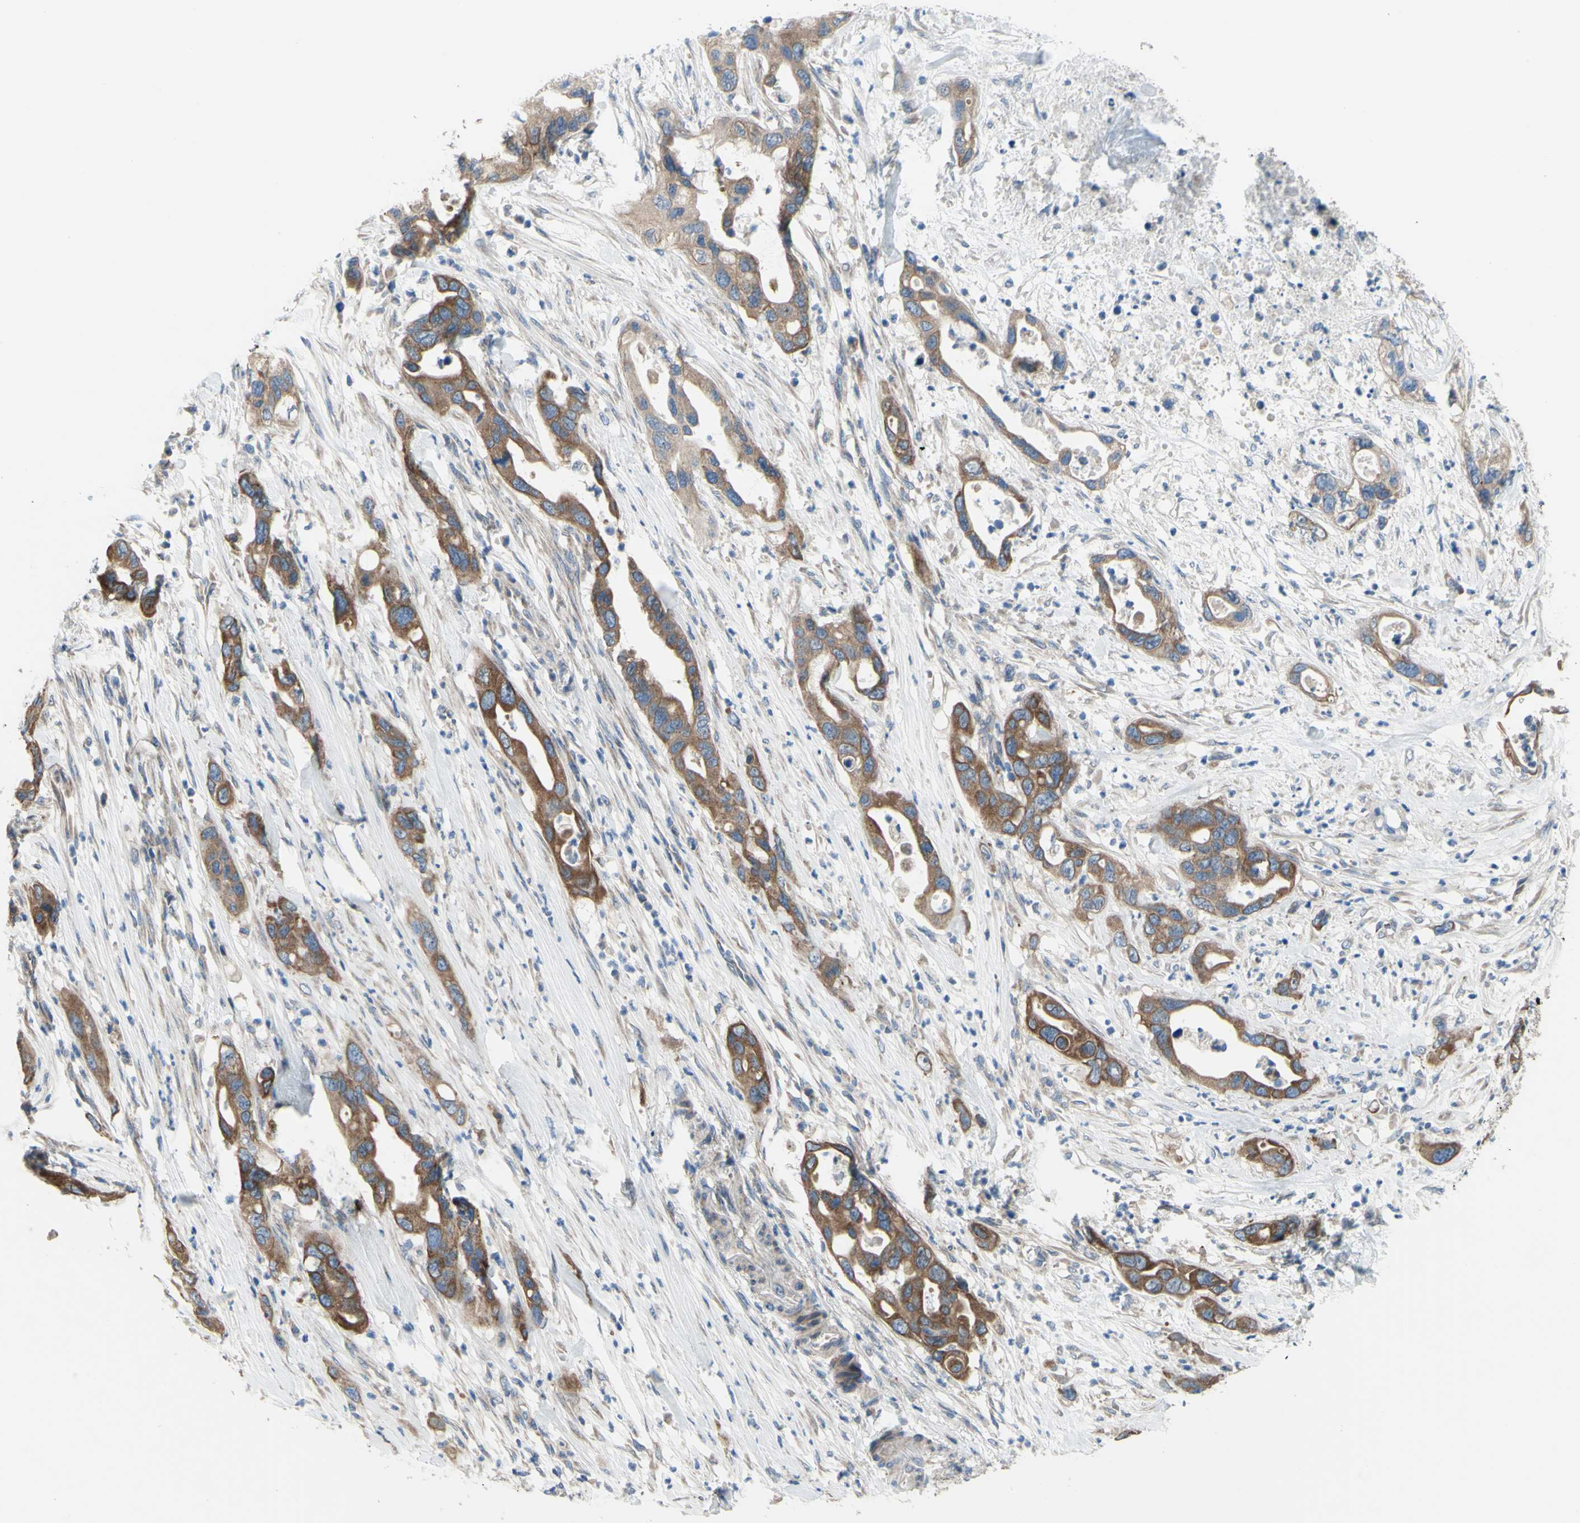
{"staining": {"intensity": "moderate", "quantity": ">75%", "location": "cytoplasmic/membranous"}, "tissue": "pancreatic cancer", "cell_type": "Tumor cells", "image_type": "cancer", "snomed": [{"axis": "morphology", "description": "Adenocarcinoma, NOS"}, {"axis": "topography", "description": "Pancreas"}], "caption": "Moderate cytoplasmic/membranous positivity is appreciated in approximately >75% of tumor cells in pancreatic adenocarcinoma.", "gene": "GRAMD2B", "patient": {"sex": "female", "age": 71}}